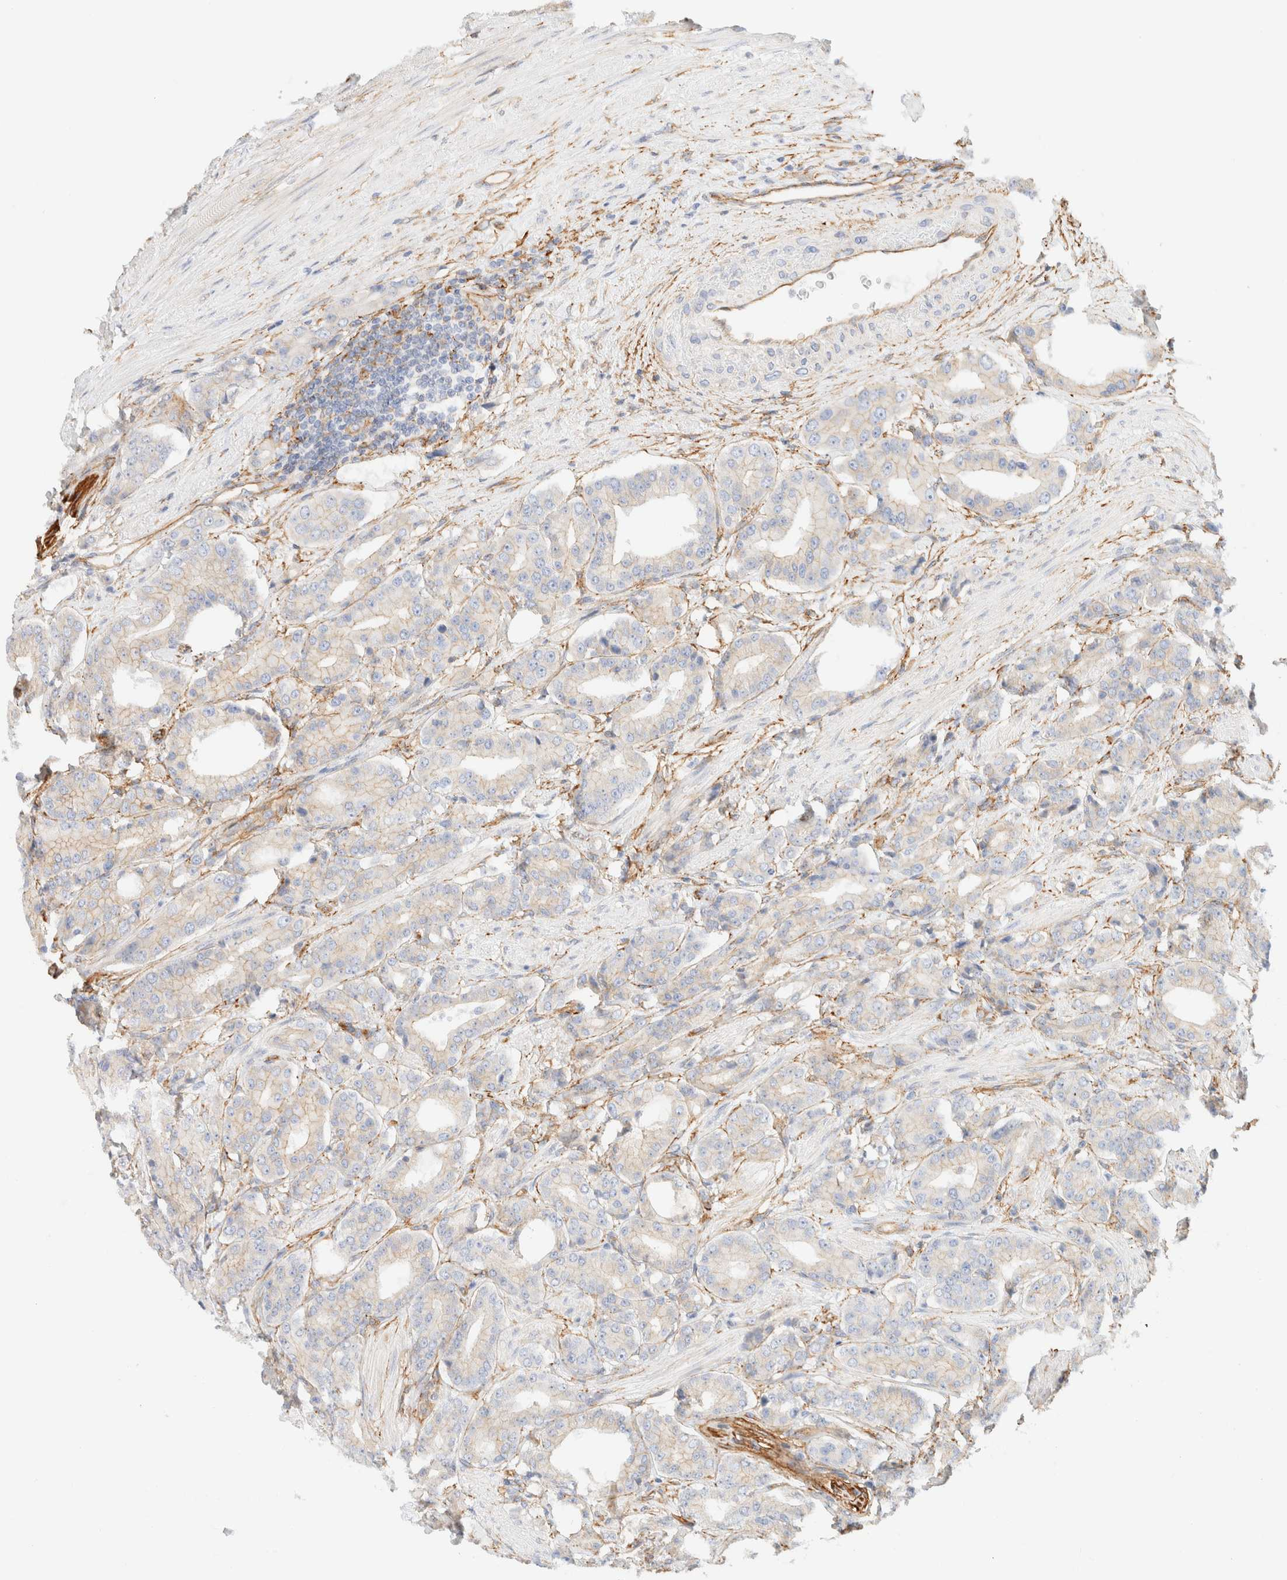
{"staining": {"intensity": "weak", "quantity": "<25%", "location": "cytoplasmic/membranous"}, "tissue": "prostate cancer", "cell_type": "Tumor cells", "image_type": "cancer", "snomed": [{"axis": "morphology", "description": "Adenocarcinoma, High grade"}, {"axis": "topography", "description": "Prostate"}], "caption": "DAB (3,3'-diaminobenzidine) immunohistochemical staining of prostate adenocarcinoma (high-grade) shows no significant positivity in tumor cells.", "gene": "CYB5R4", "patient": {"sex": "male", "age": 71}}